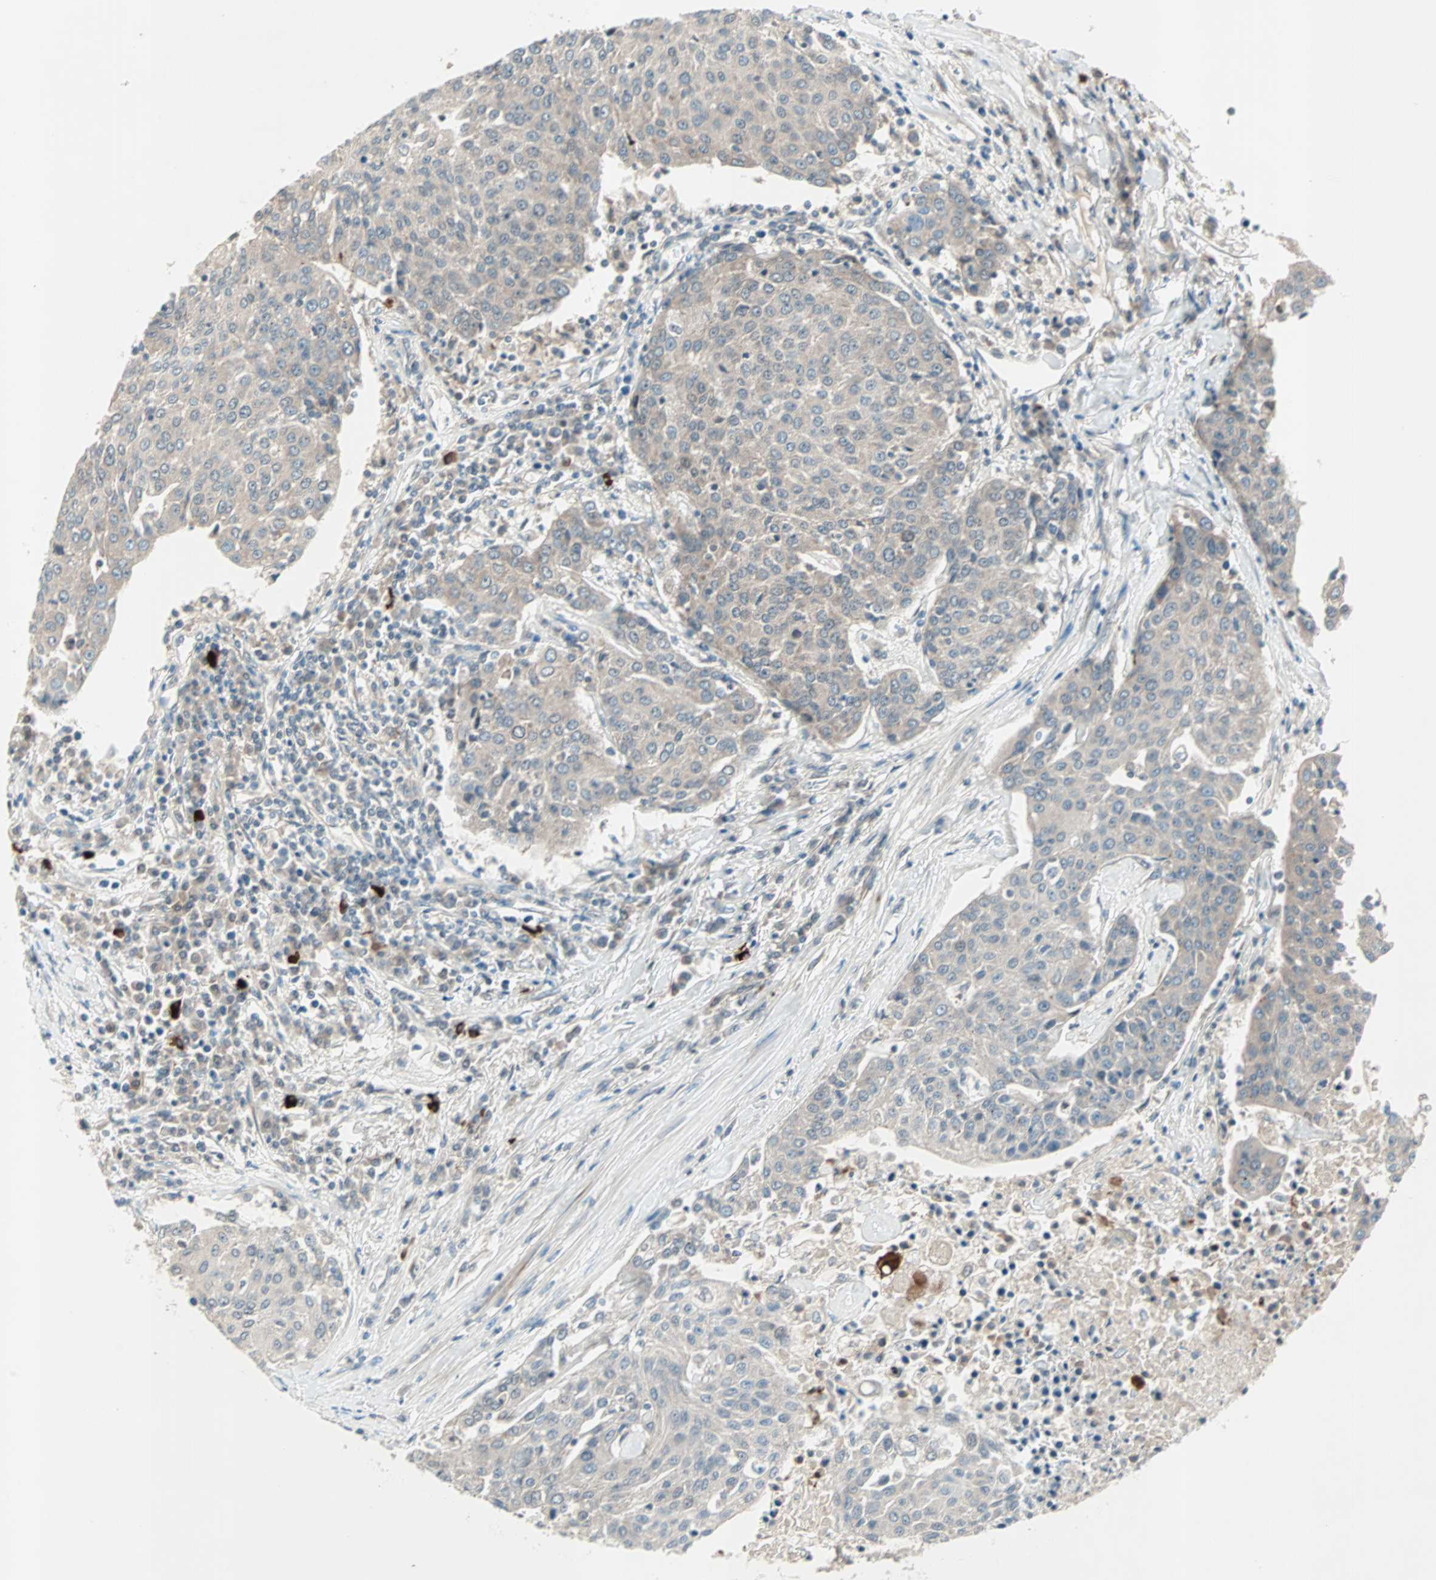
{"staining": {"intensity": "weak", "quantity": ">75%", "location": "cytoplasmic/membranous"}, "tissue": "urothelial cancer", "cell_type": "Tumor cells", "image_type": "cancer", "snomed": [{"axis": "morphology", "description": "Urothelial carcinoma, High grade"}, {"axis": "topography", "description": "Urinary bladder"}], "caption": "A micrograph showing weak cytoplasmic/membranous positivity in about >75% of tumor cells in high-grade urothelial carcinoma, as visualized by brown immunohistochemical staining.", "gene": "PGBD1", "patient": {"sex": "female", "age": 85}}